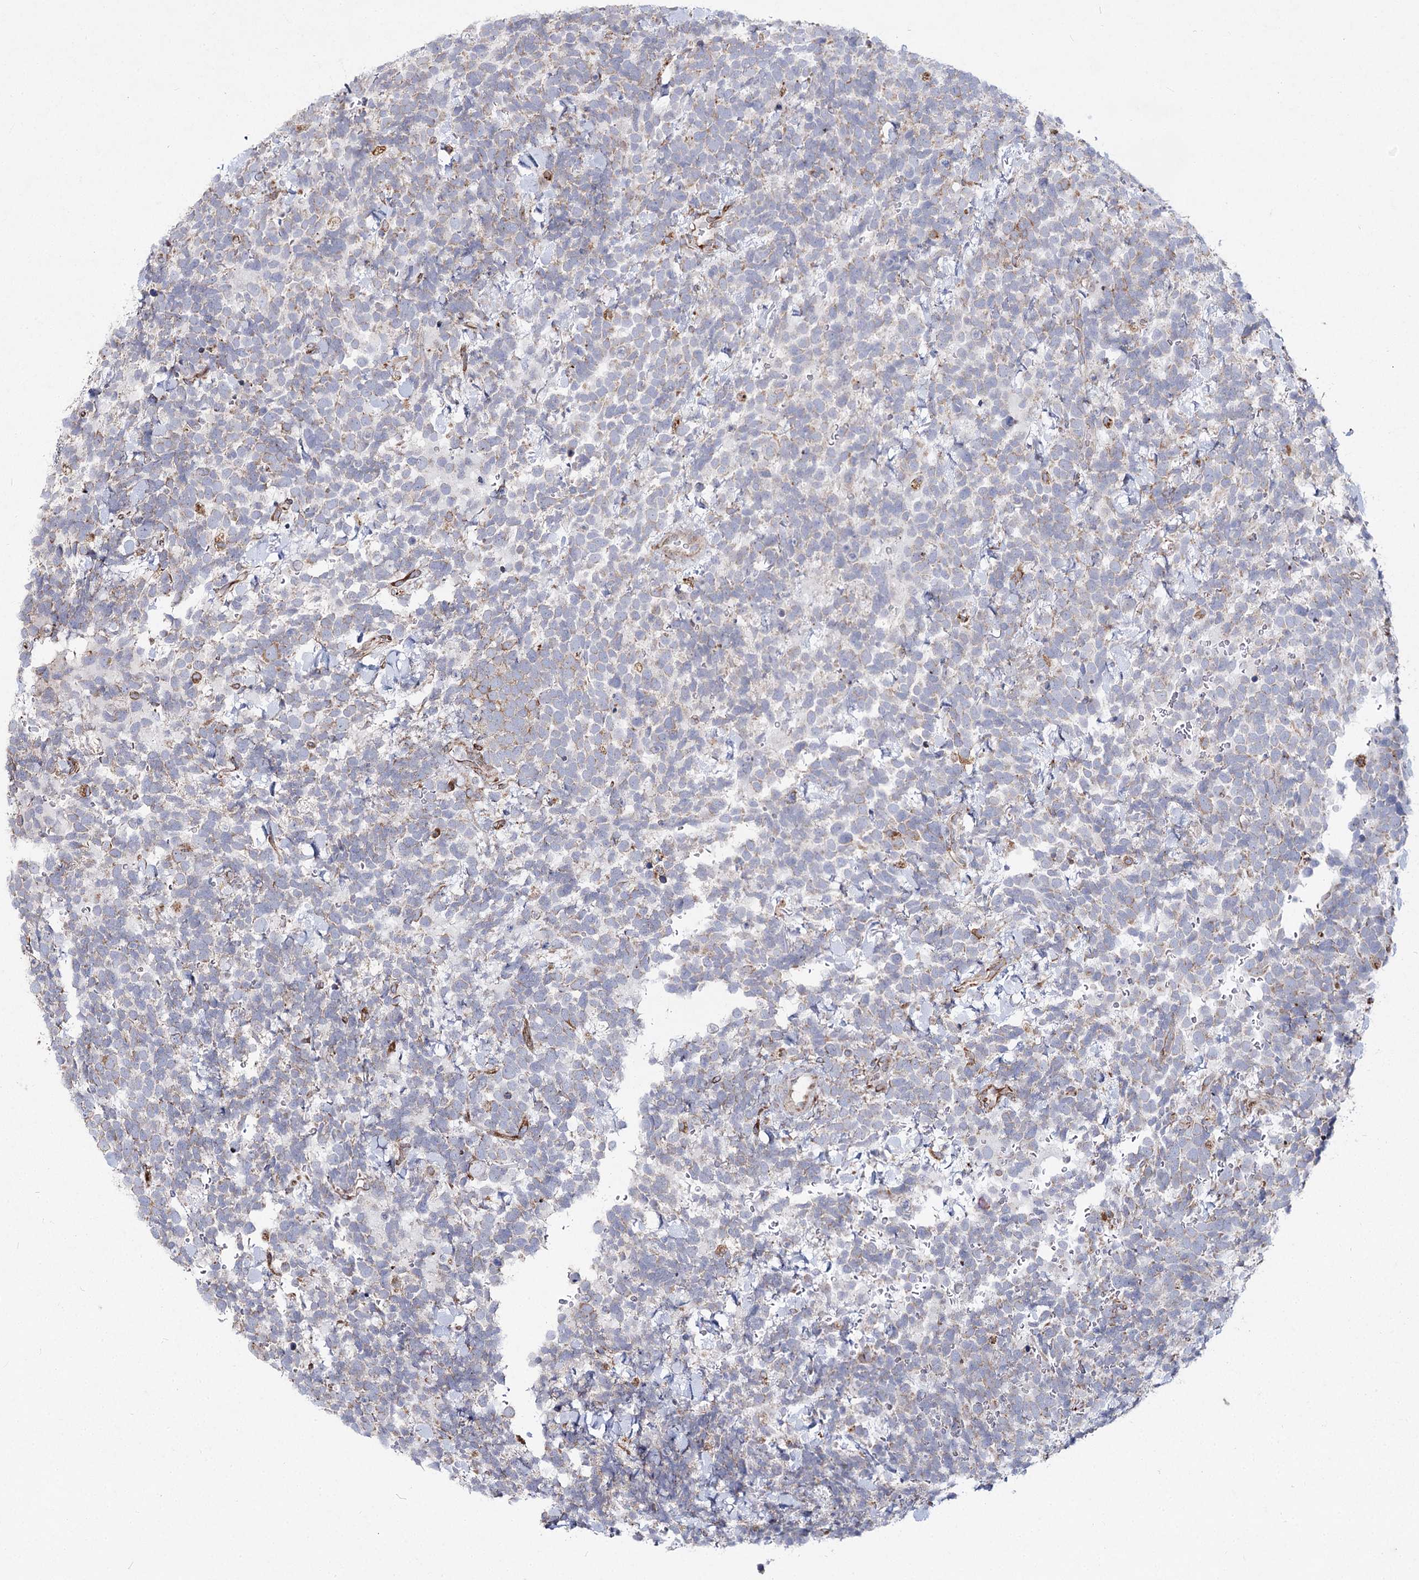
{"staining": {"intensity": "negative", "quantity": "none", "location": "none"}, "tissue": "urothelial cancer", "cell_type": "Tumor cells", "image_type": "cancer", "snomed": [{"axis": "morphology", "description": "Urothelial carcinoma, High grade"}, {"axis": "topography", "description": "Urinary bladder"}], "caption": "IHC of urothelial cancer displays no staining in tumor cells. (Immunohistochemistry (ihc), brightfield microscopy, high magnification).", "gene": "NHLRC2", "patient": {"sex": "female", "age": 82}}